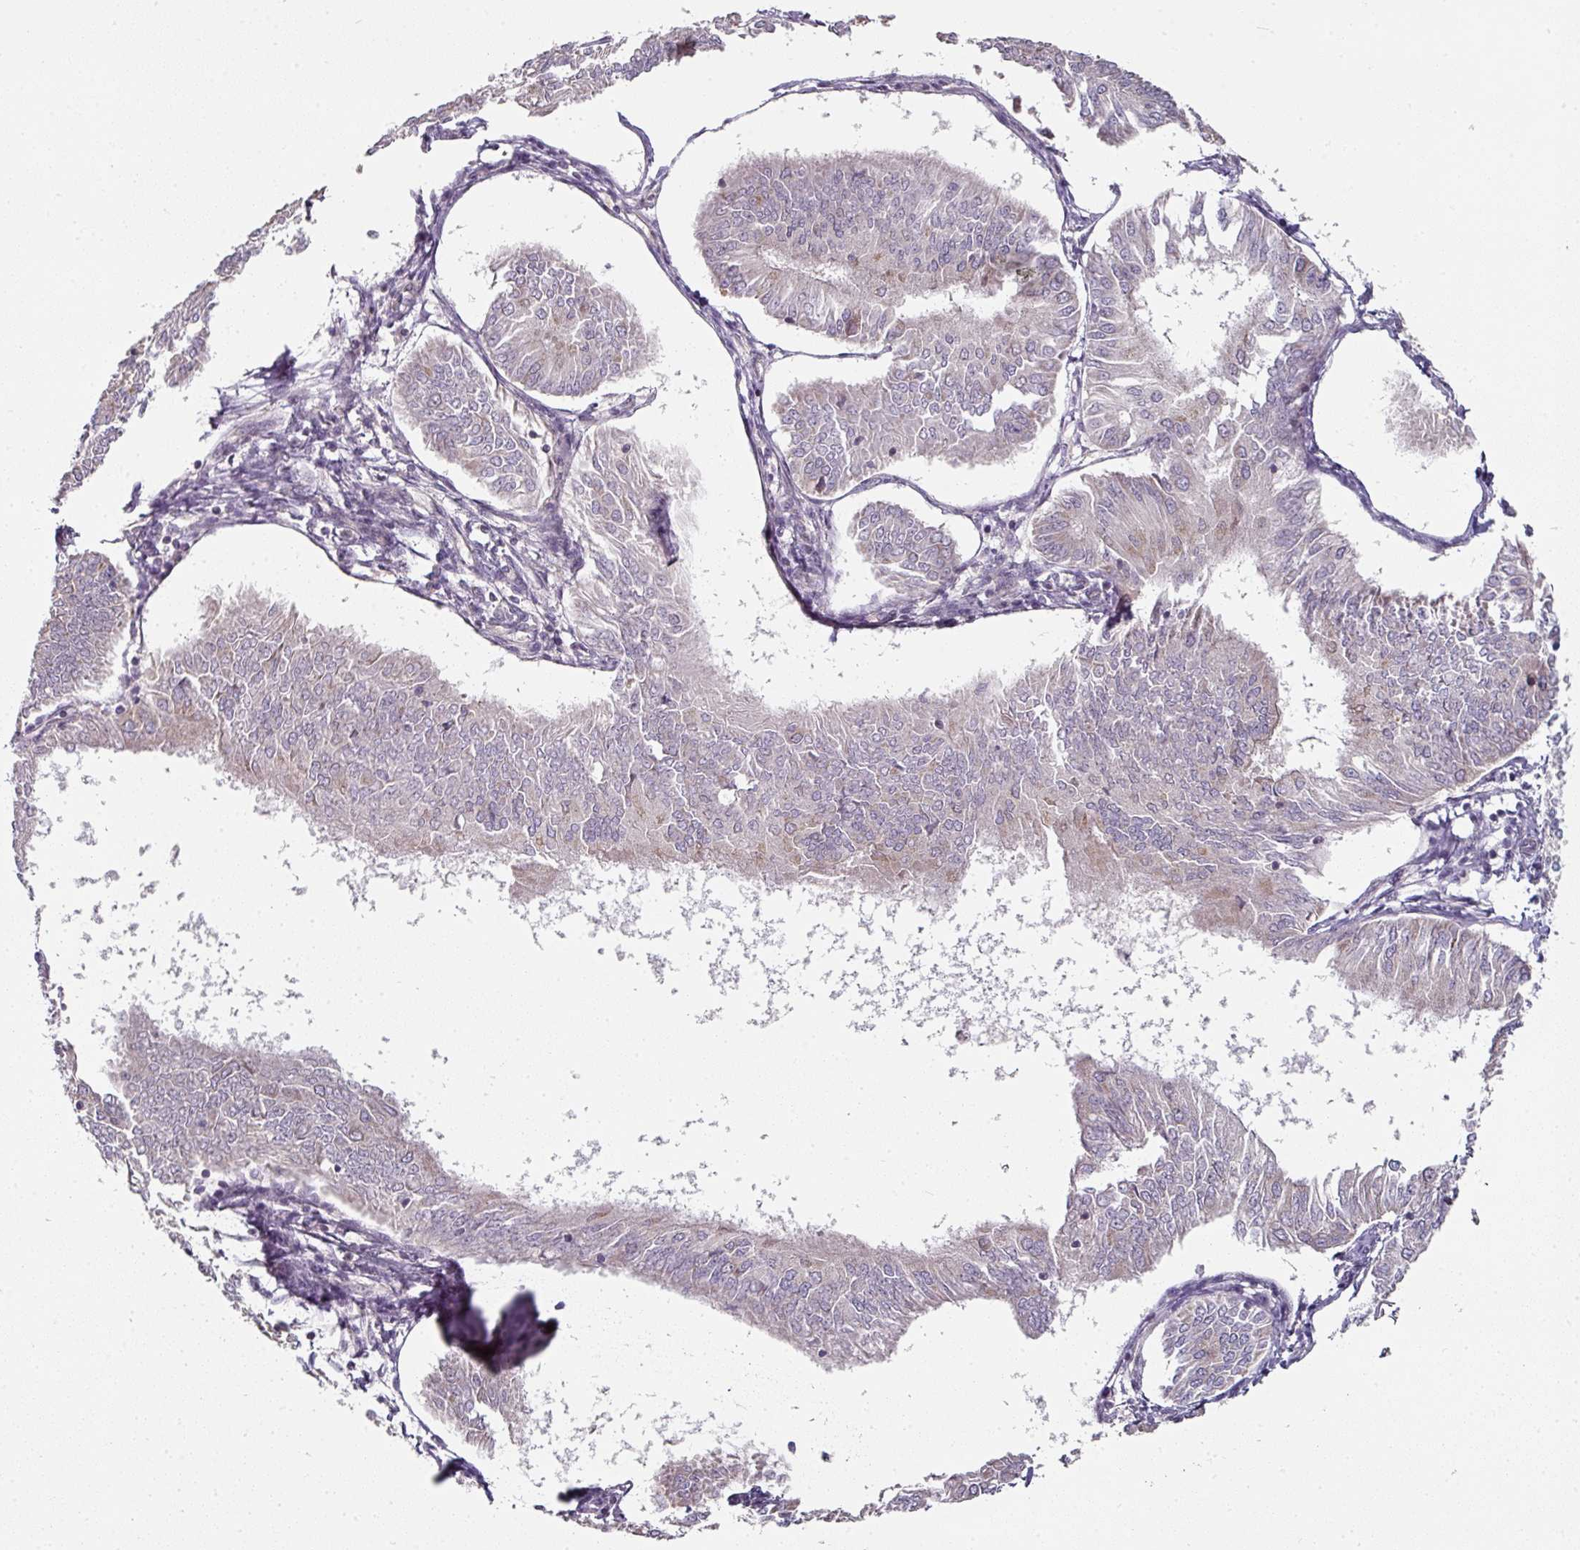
{"staining": {"intensity": "negative", "quantity": "none", "location": "none"}, "tissue": "endometrial cancer", "cell_type": "Tumor cells", "image_type": "cancer", "snomed": [{"axis": "morphology", "description": "Adenocarcinoma, NOS"}, {"axis": "topography", "description": "Endometrium"}], "caption": "Endometrial cancer stained for a protein using IHC shows no positivity tumor cells.", "gene": "MAP2K2", "patient": {"sex": "female", "age": 58}}